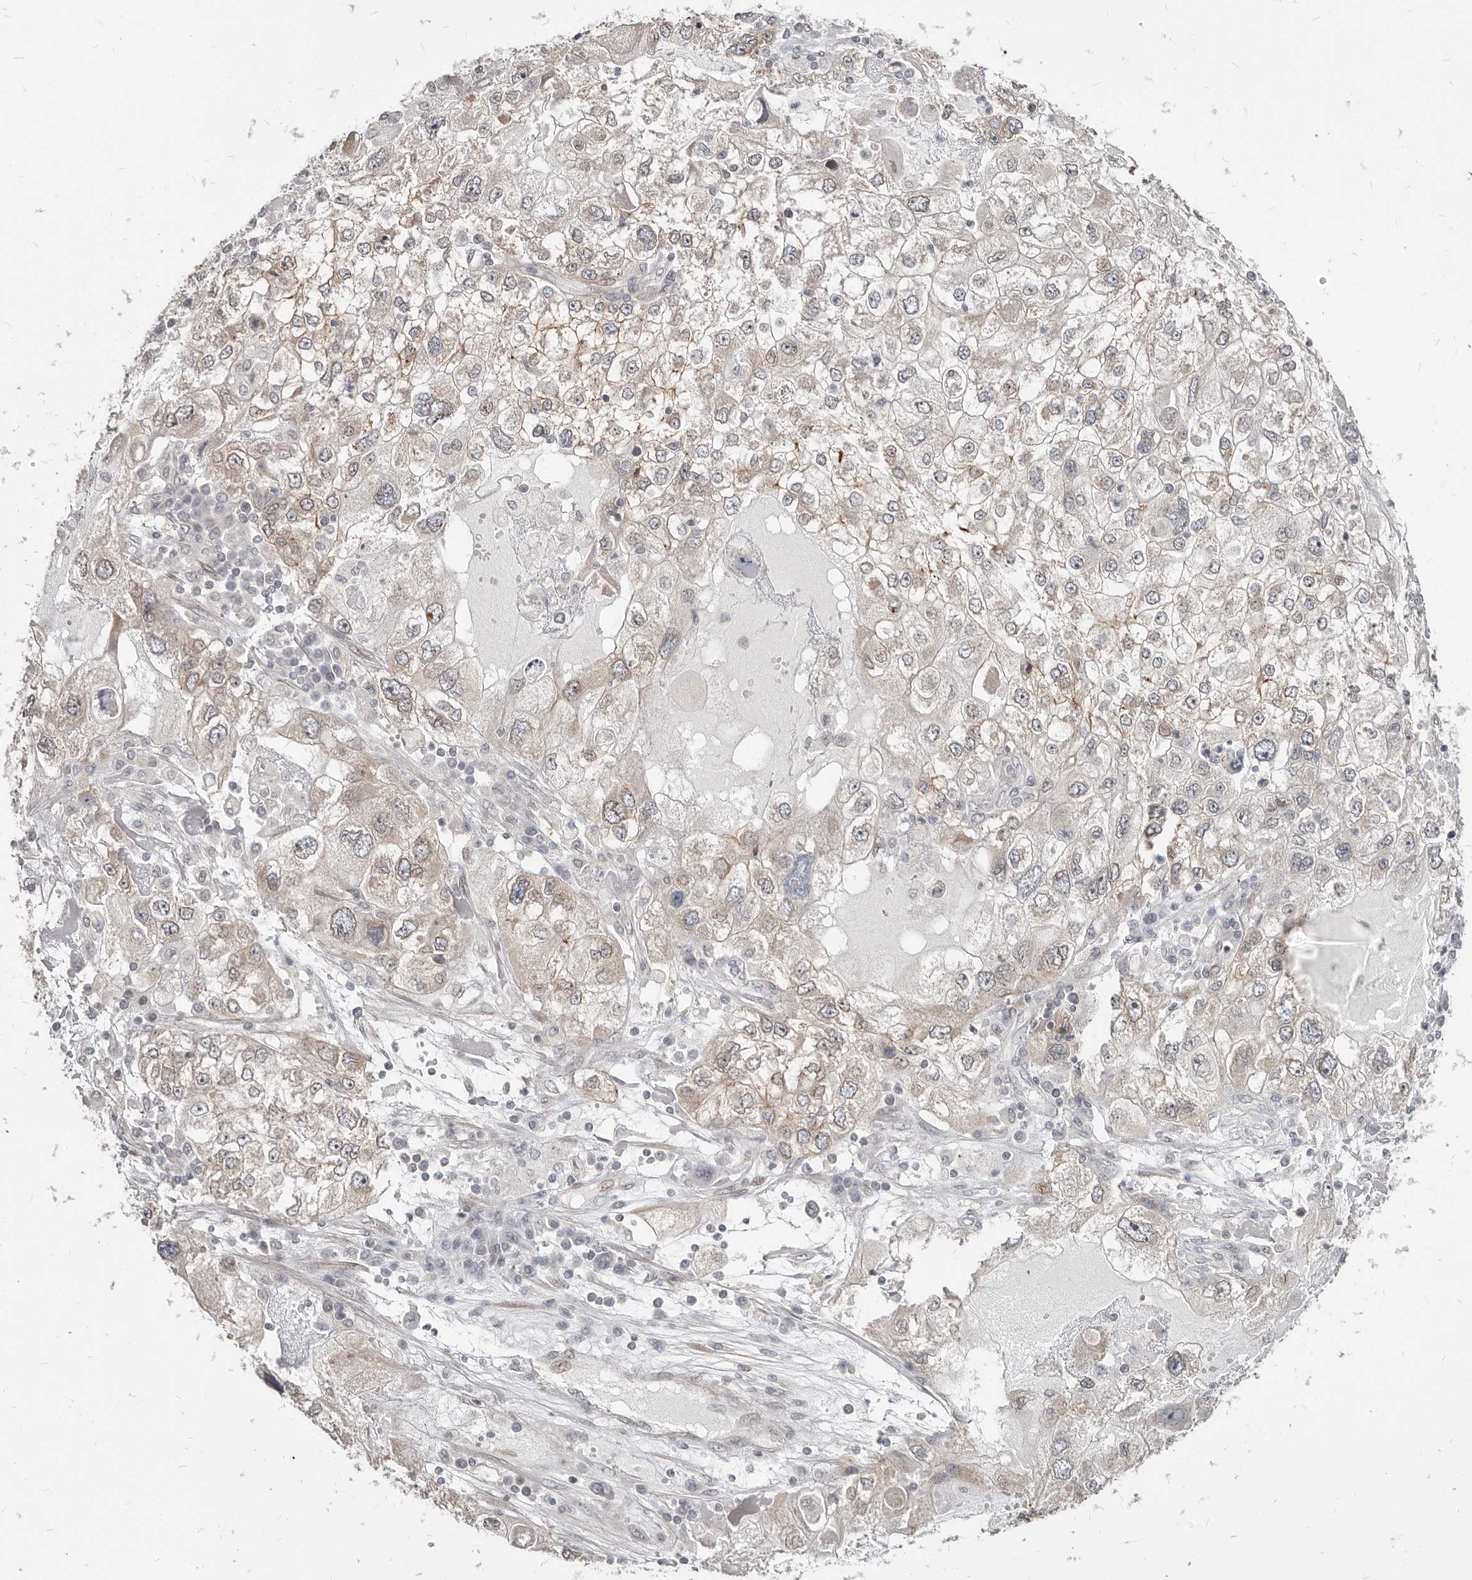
{"staining": {"intensity": "negative", "quantity": "none", "location": "none"}, "tissue": "endometrial cancer", "cell_type": "Tumor cells", "image_type": "cancer", "snomed": [{"axis": "morphology", "description": "Adenocarcinoma, NOS"}, {"axis": "topography", "description": "Endometrium"}], "caption": "Image shows no significant protein staining in tumor cells of endometrial cancer (adenocarcinoma).", "gene": "NUP153", "patient": {"sex": "female", "age": 49}}